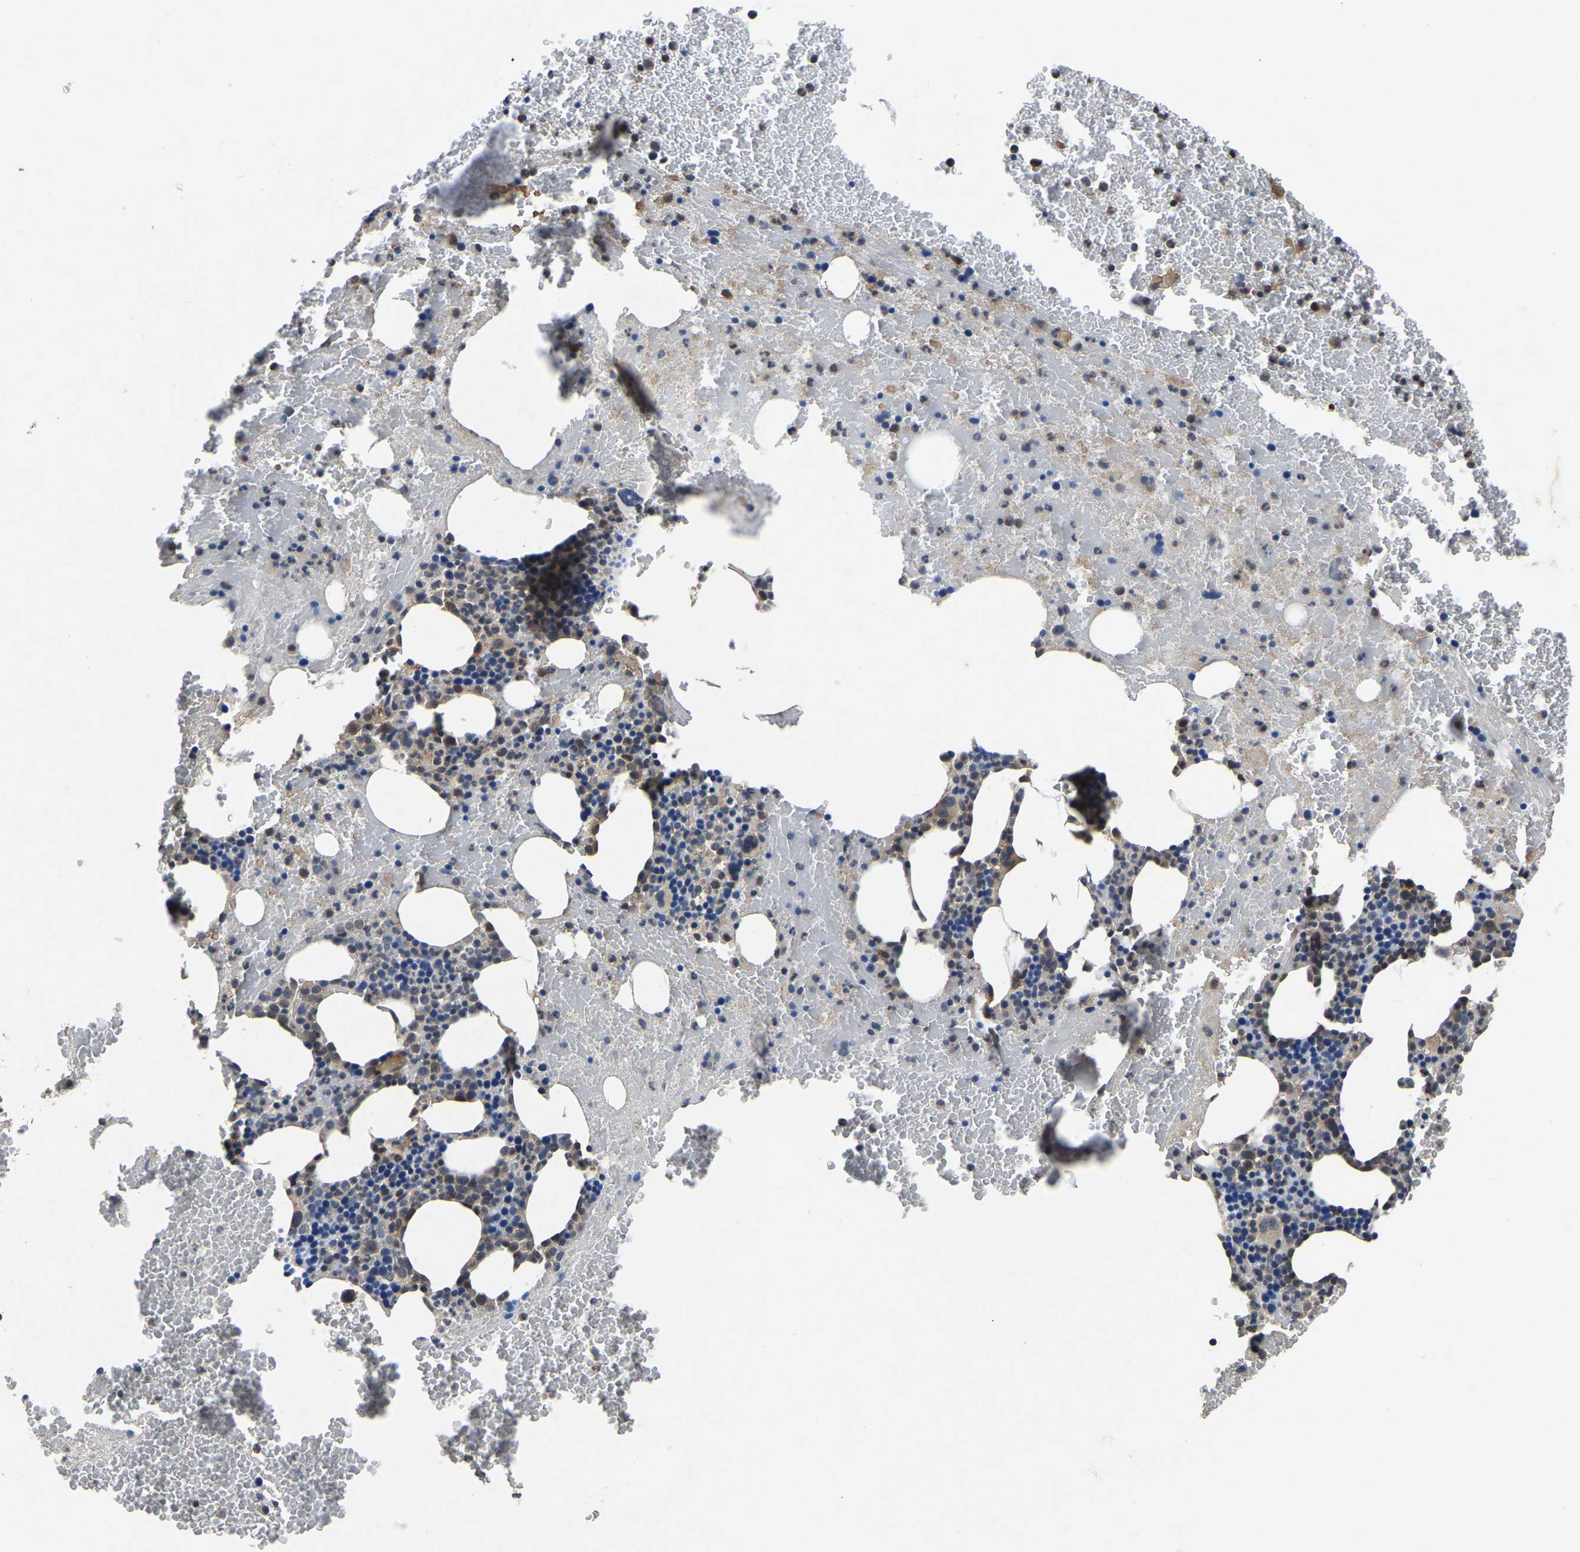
{"staining": {"intensity": "moderate", "quantity": "25%-75%", "location": "cytoplasmic/membranous"}, "tissue": "bone marrow", "cell_type": "Hematopoietic cells", "image_type": "normal", "snomed": [{"axis": "morphology", "description": "Normal tissue, NOS"}, {"axis": "morphology", "description": "Inflammation, NOS"}, {"axis": "topography", "description": "Bone marrow"}], "caption": "The photomicrograph demonstrates staining of unremarkable bone marrow, revealing moderate cytoplasmic/membranous protein staining (brown color) within hematopoietic cells.", "gene": "FGD5", "patient": {"sex": "male", "age": 47}}